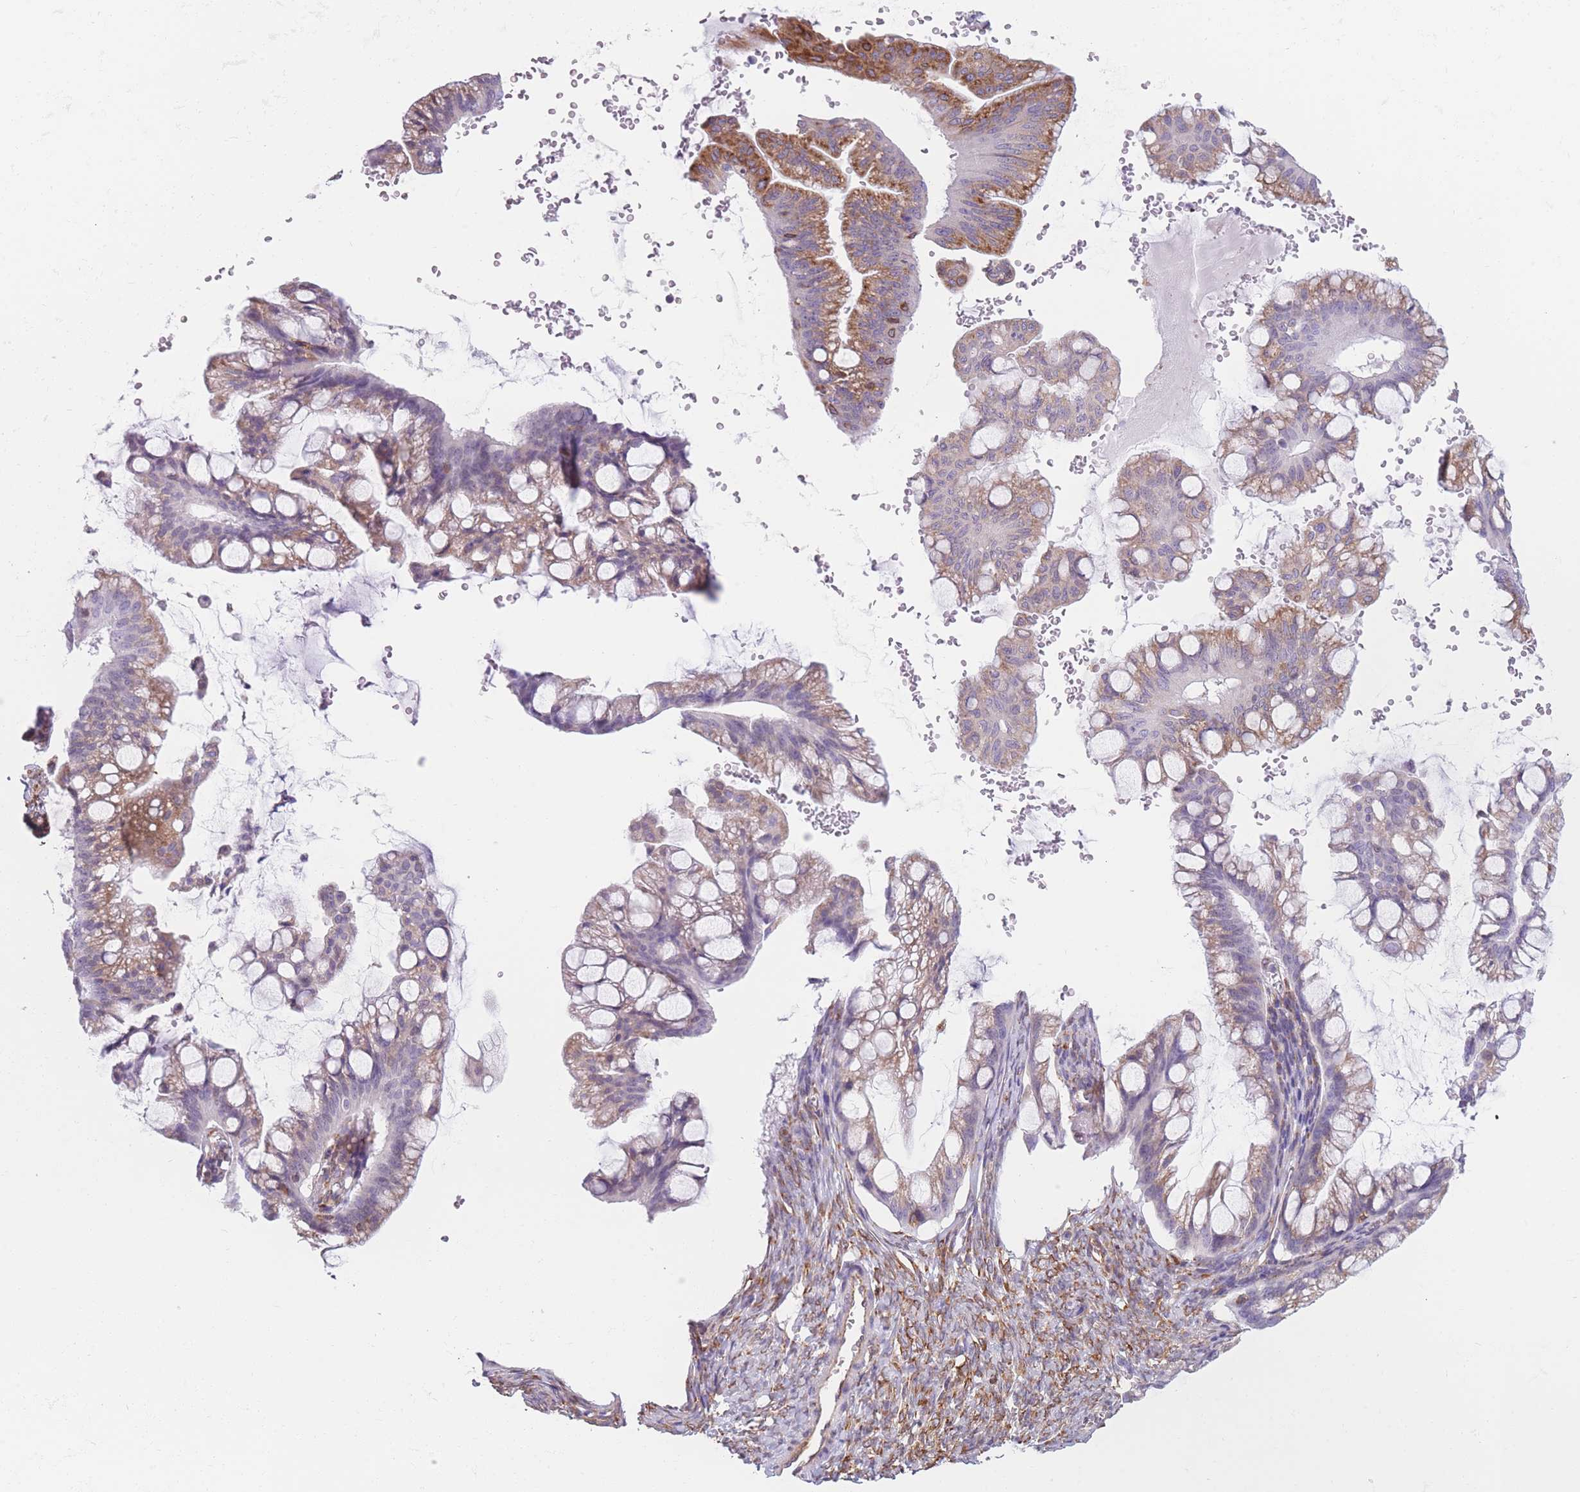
{"staining": {"intensity": "moderate", "quantity": "25%-75%", "location": "cytoplasmic/membranous"}, "tissue": "ovarian cancer", "cell_type": "Tumor cells", "image_type": "cancer", "snomed": [{"axis": "morphology", "description": "Cystadenocarcinoma, mucinous, NOS"}, {"axis": "topography", "description": "Ovary"}], "caption": "Tumor cells reveal medium levels of moderate cytoplasmic/membranous expression in approximately 25%-75% of cells in human ovarian cancer.", "gene": "AK9", "patient": {"sex": "female", "age": 73}}